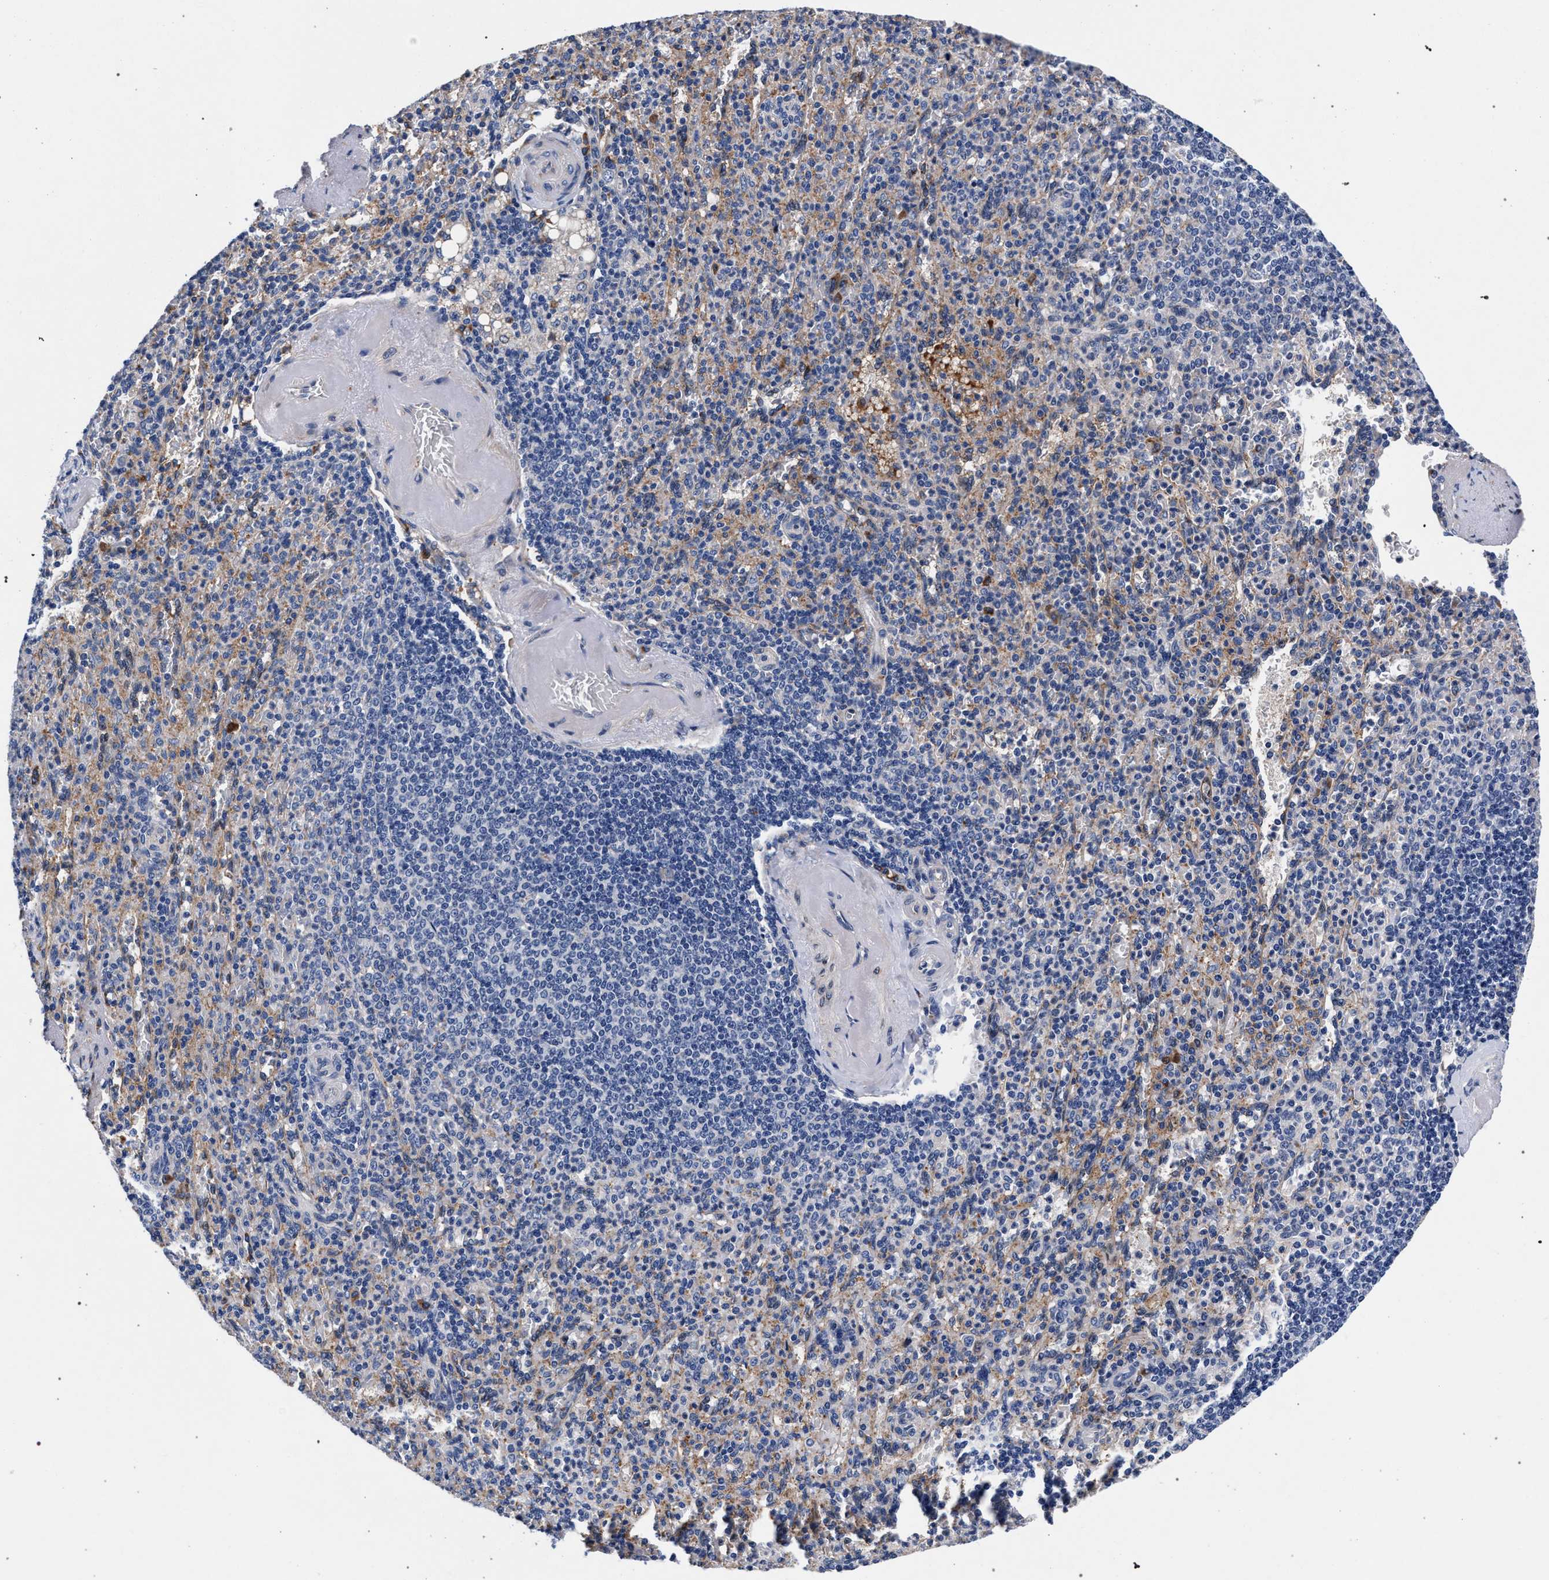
{"staining": {"intensity": "weak", "quantity": "<25%", "location": "cytoplasmic/membranous"}, "tissue": "spleen", "cell_type": "Cells in red pulp", "image_type": "normal", "snomed": [{"axis": "morphology", "description": "Normal tissue, NOS"}, {"axis": "topography", "description": "Spleen"}], "caption": "Image shows no significant protein expression in cells in red pulp of benign spleen. (DAB (3,3'-diaminobenzidine) immunohistochemistry (IHC), high magnification).", "gene": "ACOX1", "patient": {"sex": "female", "age": 74}}